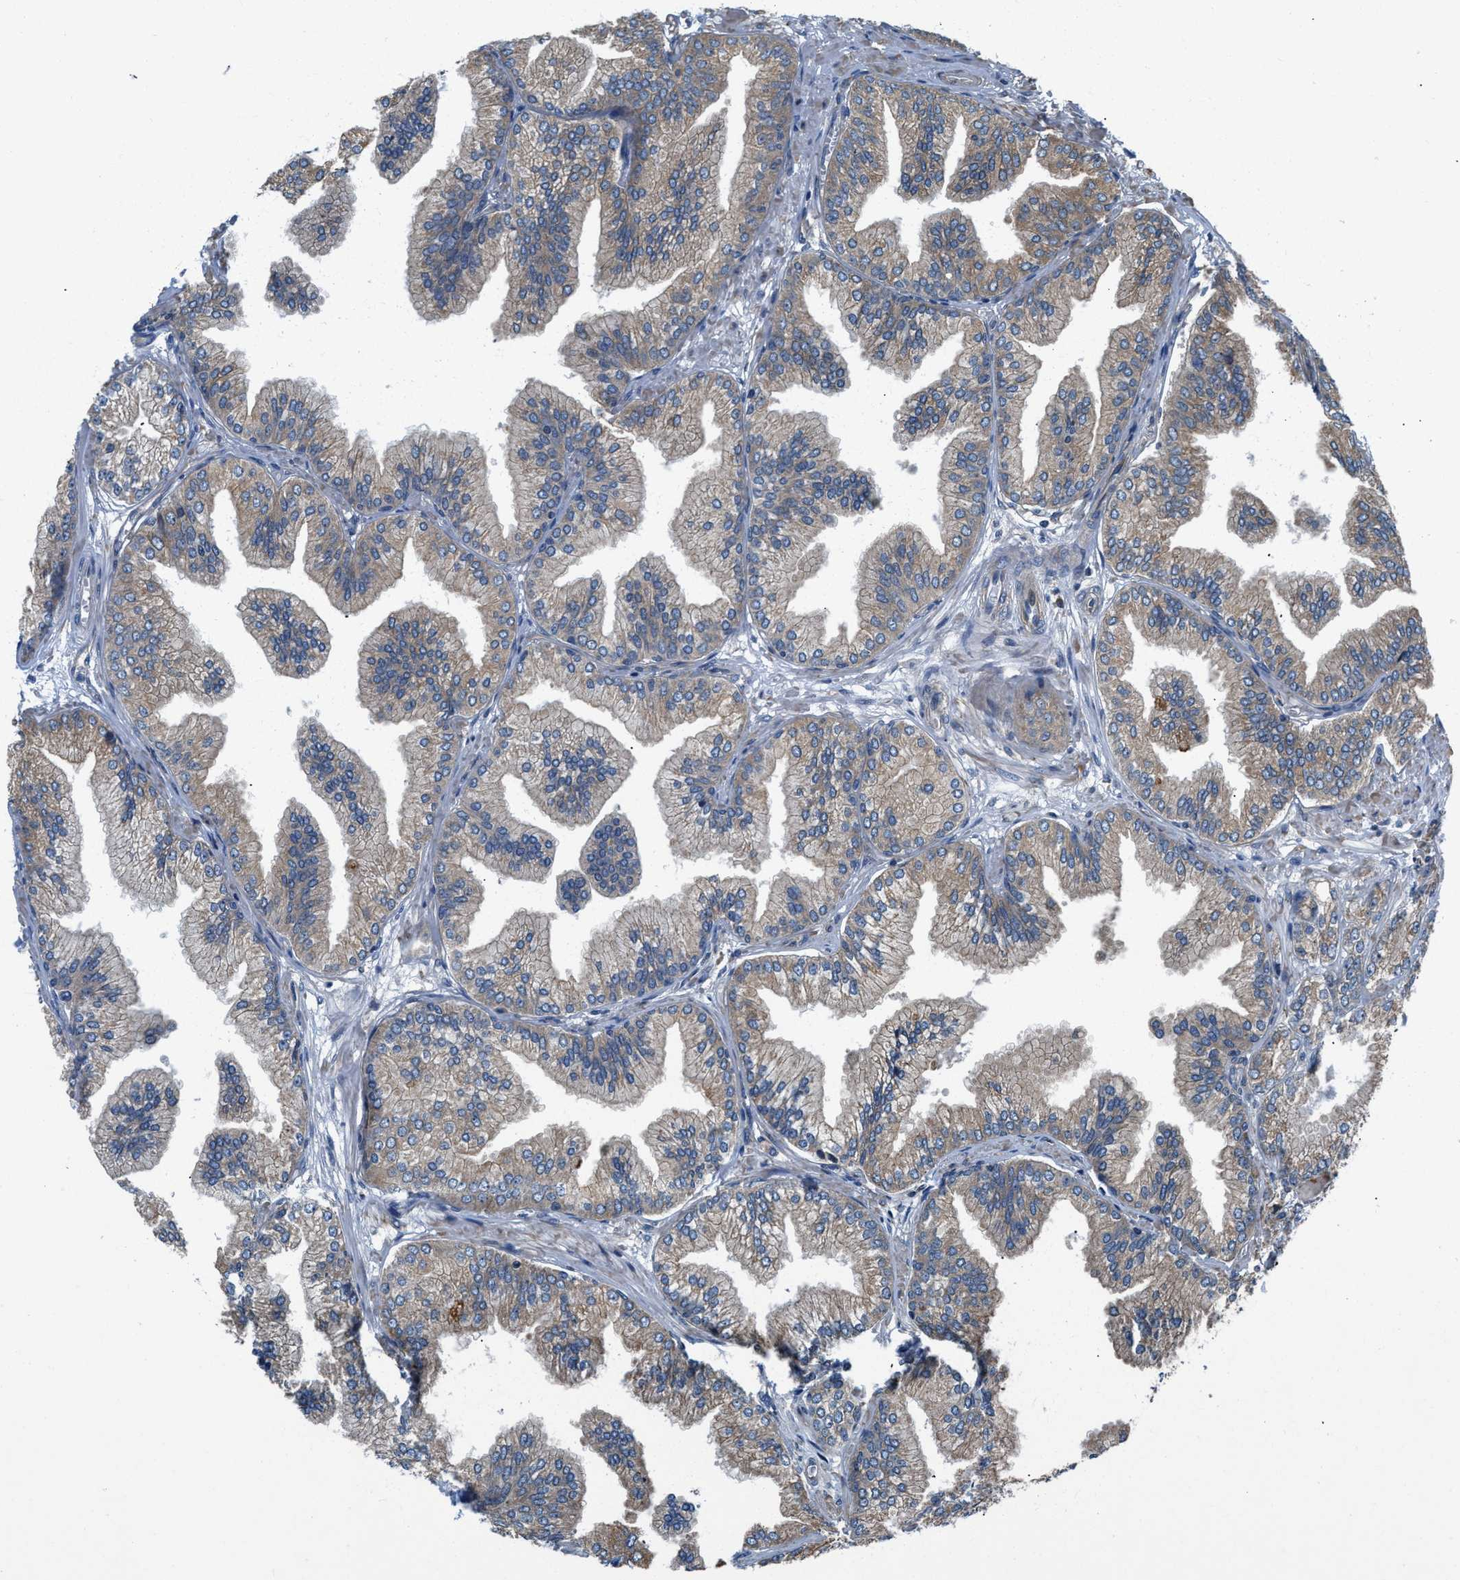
{"staining": {"intensity": "moderate", "quantity": ">75%", "location": "cytoplasmic/membranous"}, "tissue": "prostate cancer", "cell_type": "Tumor cells", "image_type": "cancer", "snomed": [{"axis": "morphology", "description": "Adenocarcinoma, Low grade"}, {"axis": "topography", "description": "Prostate"}], "caption": "A histopathology image of prostate cancer stained for a protein displays moderate cytoplasmic/membranous brown staining in tumor cells.", "gene": "CEP128", "patient": {"sex": "male", "age": 52}}